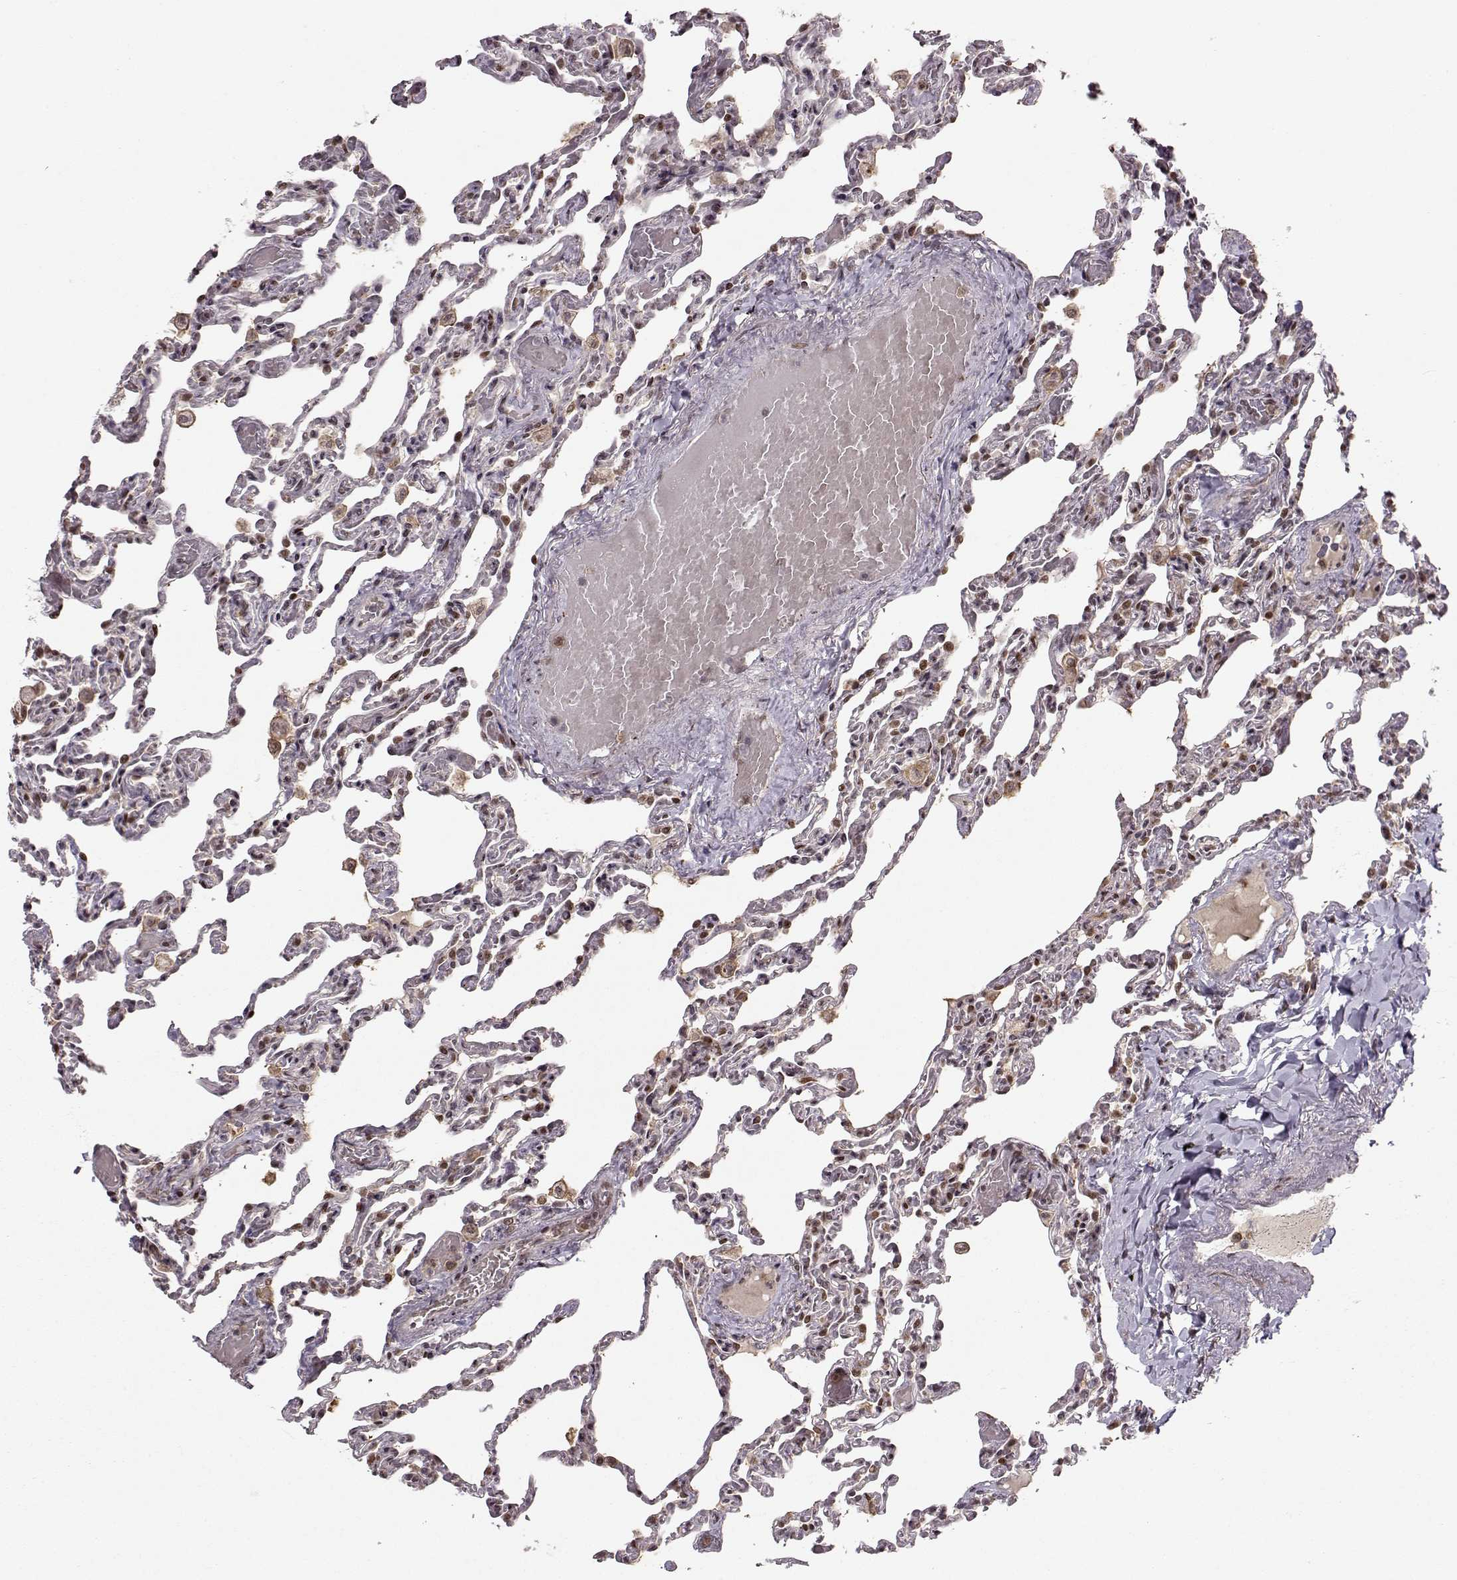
{"staining": {"intensity": "moderate", "quantity": "25%-75%", "location": "nuclear"}, "tissue": "lung", "cell_type": "Alveolar cells", "image_type": "normal", "snomed": [{"axis": "morphology", "description": "Normal tissue, NOS"}, {"axis": "topography", "description": "Lung"}], "caption": "The micrograph demonstrates a brown stain indicating the presence of a protein in the nuclear of alveolar cells in lung.", "gene": "RAI1", "patient": {"sex": "female", "age": 43}}